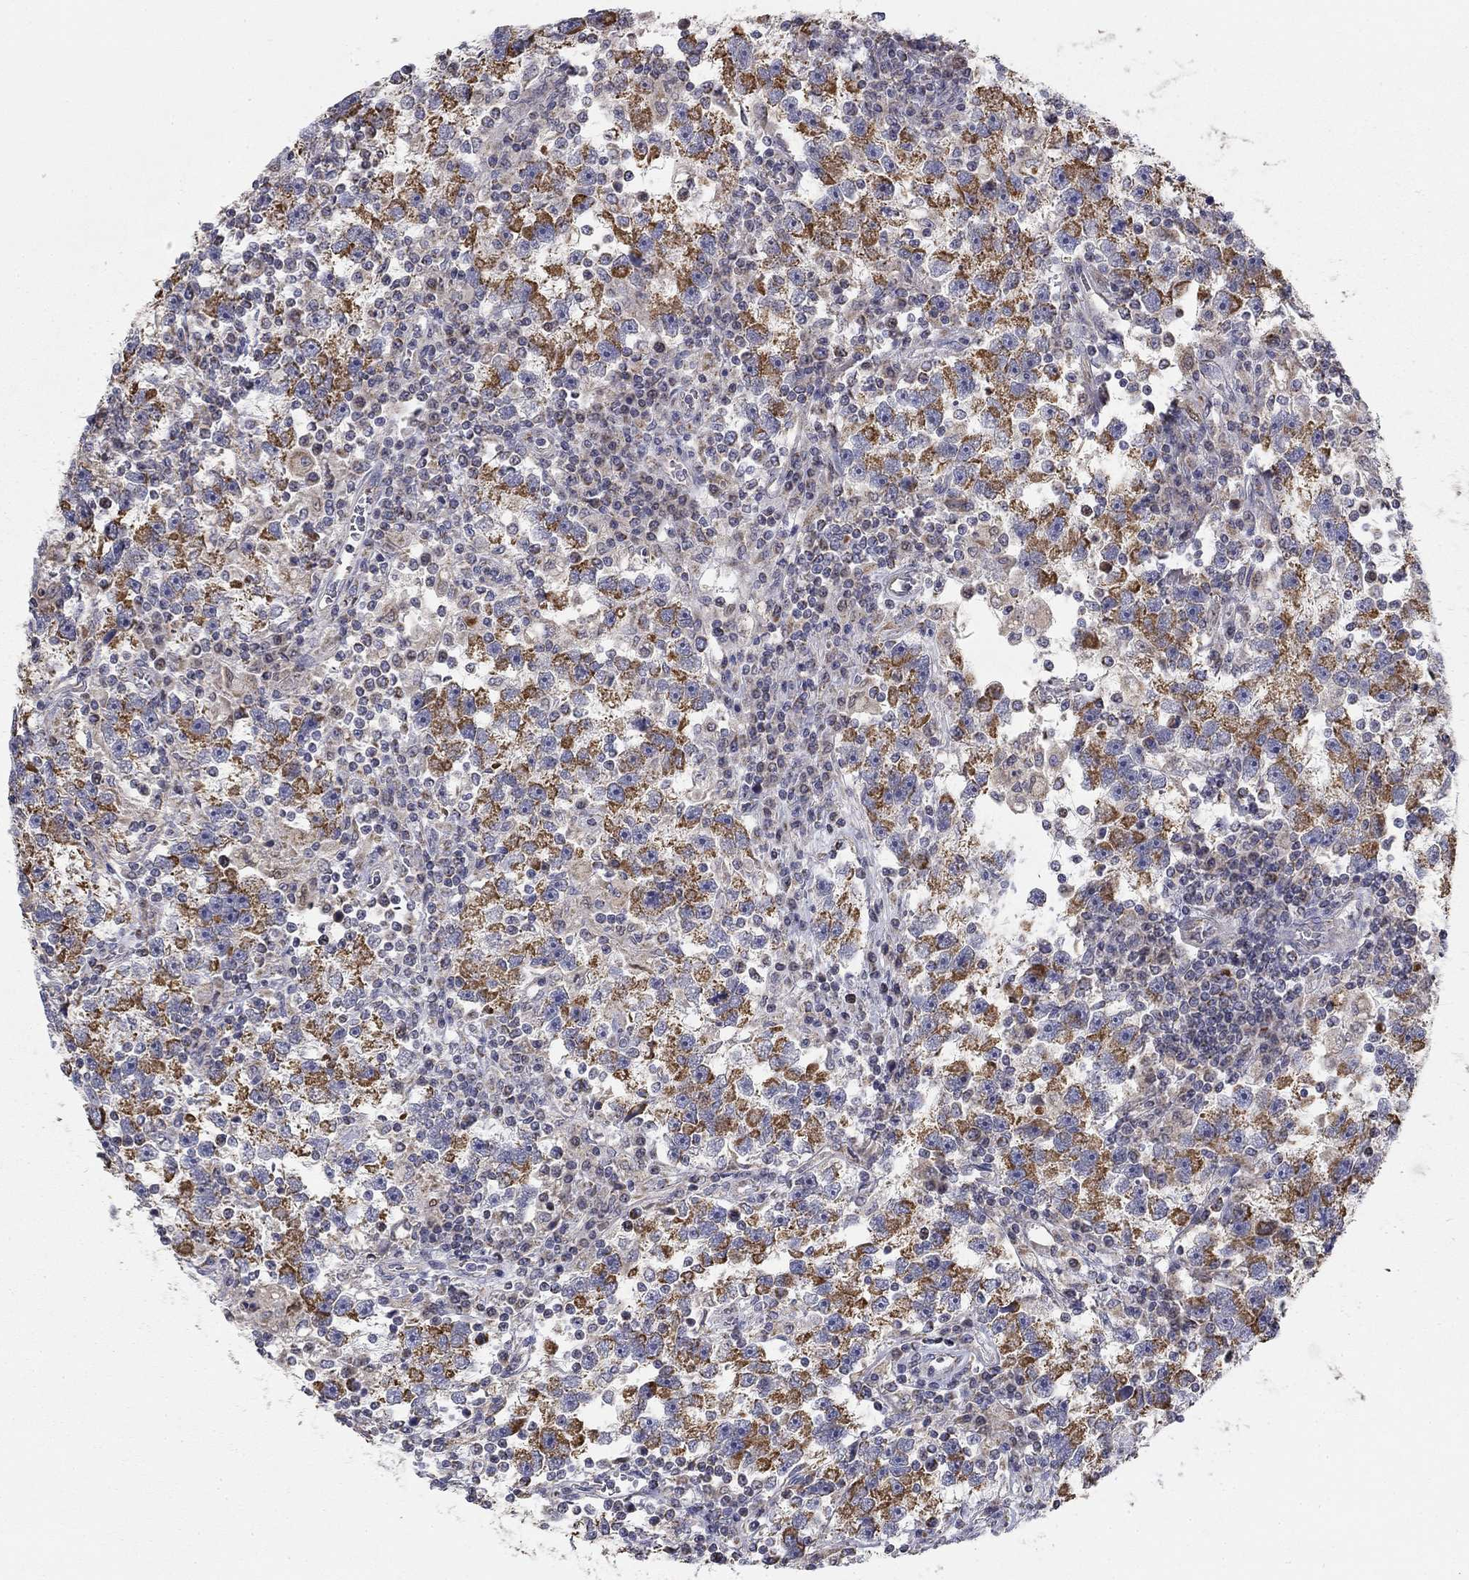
{"staining": {"intensity": "moderate", "quantity": "25%-75%", "location": "cytoplasmic/membranous"}, "tissue": "testis cancer", "cell_type": "Tumor cells", "image_type": "cancer", "snomed": [{"axis": "morphology", "description": "Seminoma, NOS"}, {"axis": "topography", "description": "Testis"}], "caption": "Tumor cells reveal medium levels of moderate cytoplasmic/membranous staining in approximately 25%-75% of cells in testis cancer.", "gene": "SLC2A9", "patient": {"sex": "male", "age": 47}}